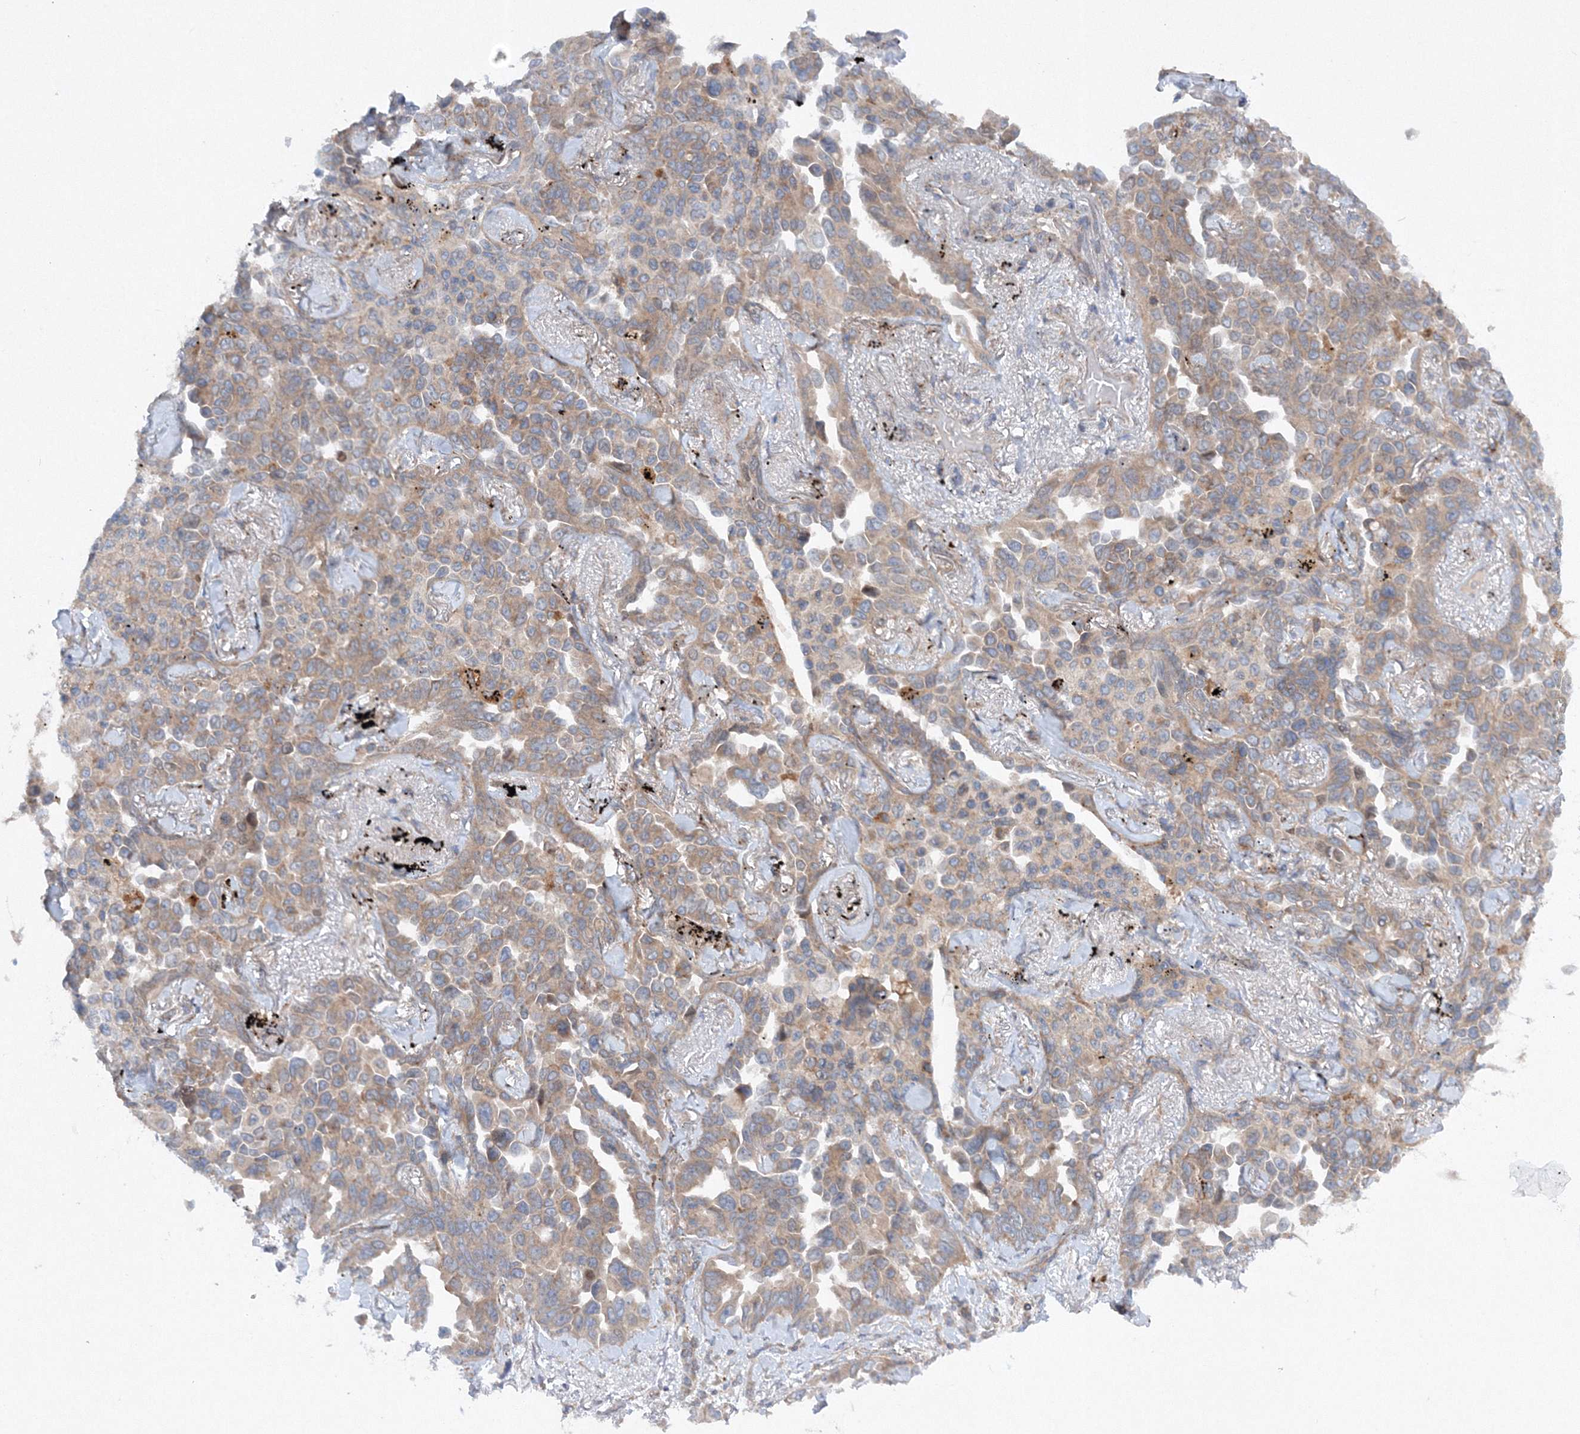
{"staining": {"intensity": "weak", "quantity": "25%-75%", "location": "cytoplasmic/membranous"}, "tissue": "lung cancer", "cell_type": "Tumor cells", "image_type": "cancer", "snomed": [{"axis": "morphology", "description": "Adenocarcinoma, NOS"}, {"axis": "topography", "description": "Lung"}], "caption": "Protein staining of adenocarcinoma (lung) tissue demonstrates weak cytoplasmic/membranous staining in approximately 25%-75% of tumor cells. Nuclei are stained in blue.", "gene": "SLC36A1", "patient": {"sex": "female", "age": 67}}